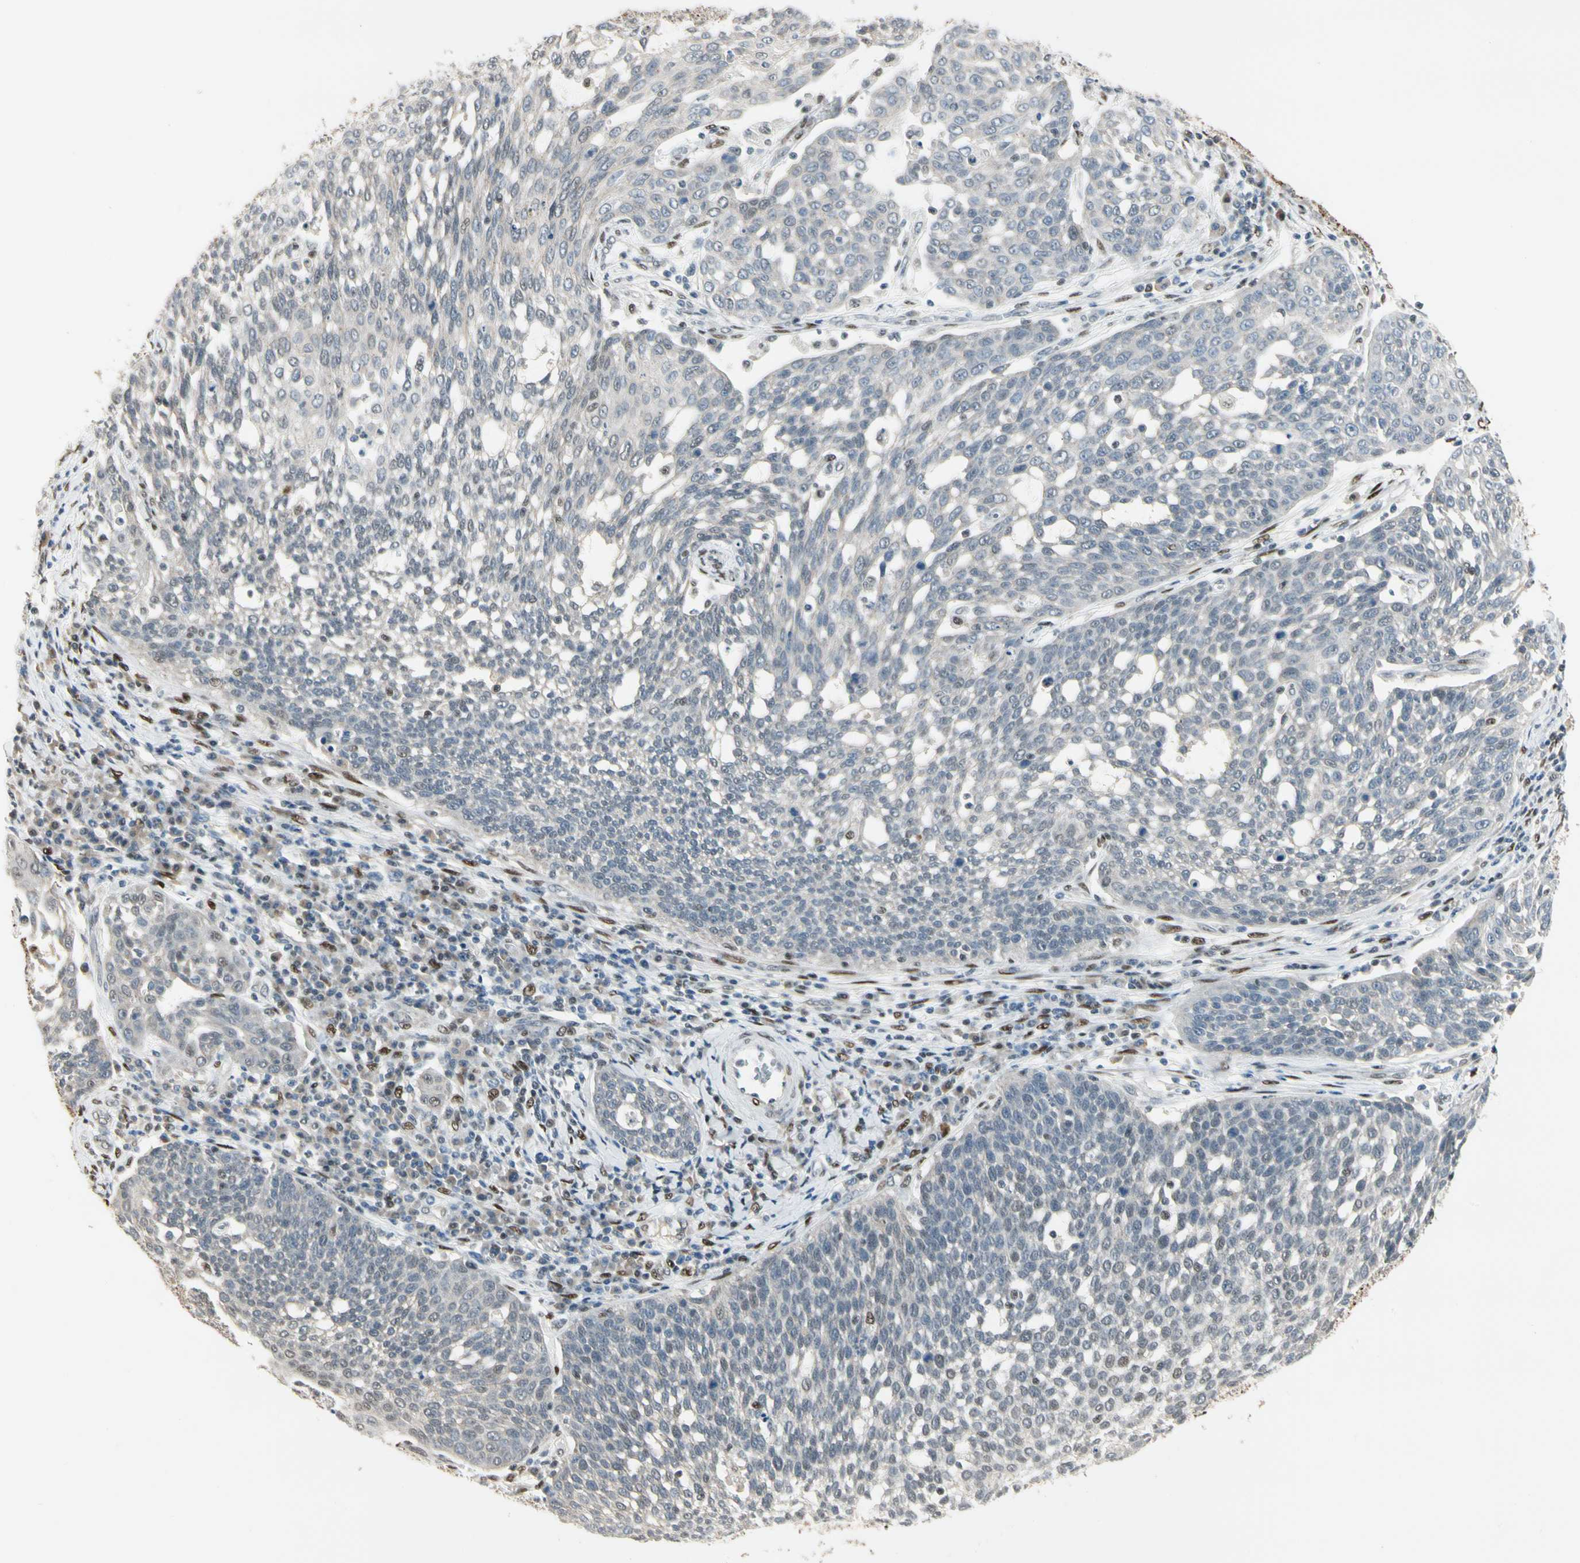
{"staining": {"intensity": "negative", "quantity": "none", "location": "none"}, "tissue": "cervical cancer", "cell_type": "Tumor cells", "image_type": "cancer", "snomed": [{"axis": "morphology", "description": "Squamous cell carcinoma, NOS"}, {"axis": "topography", "description": "Cervix"}], "caption": "The histopathology image exhibits no staining of tumor cells in cervical cancer.", "gene": "ATXN1", "patient": {"sex": "female", "age": 34}}